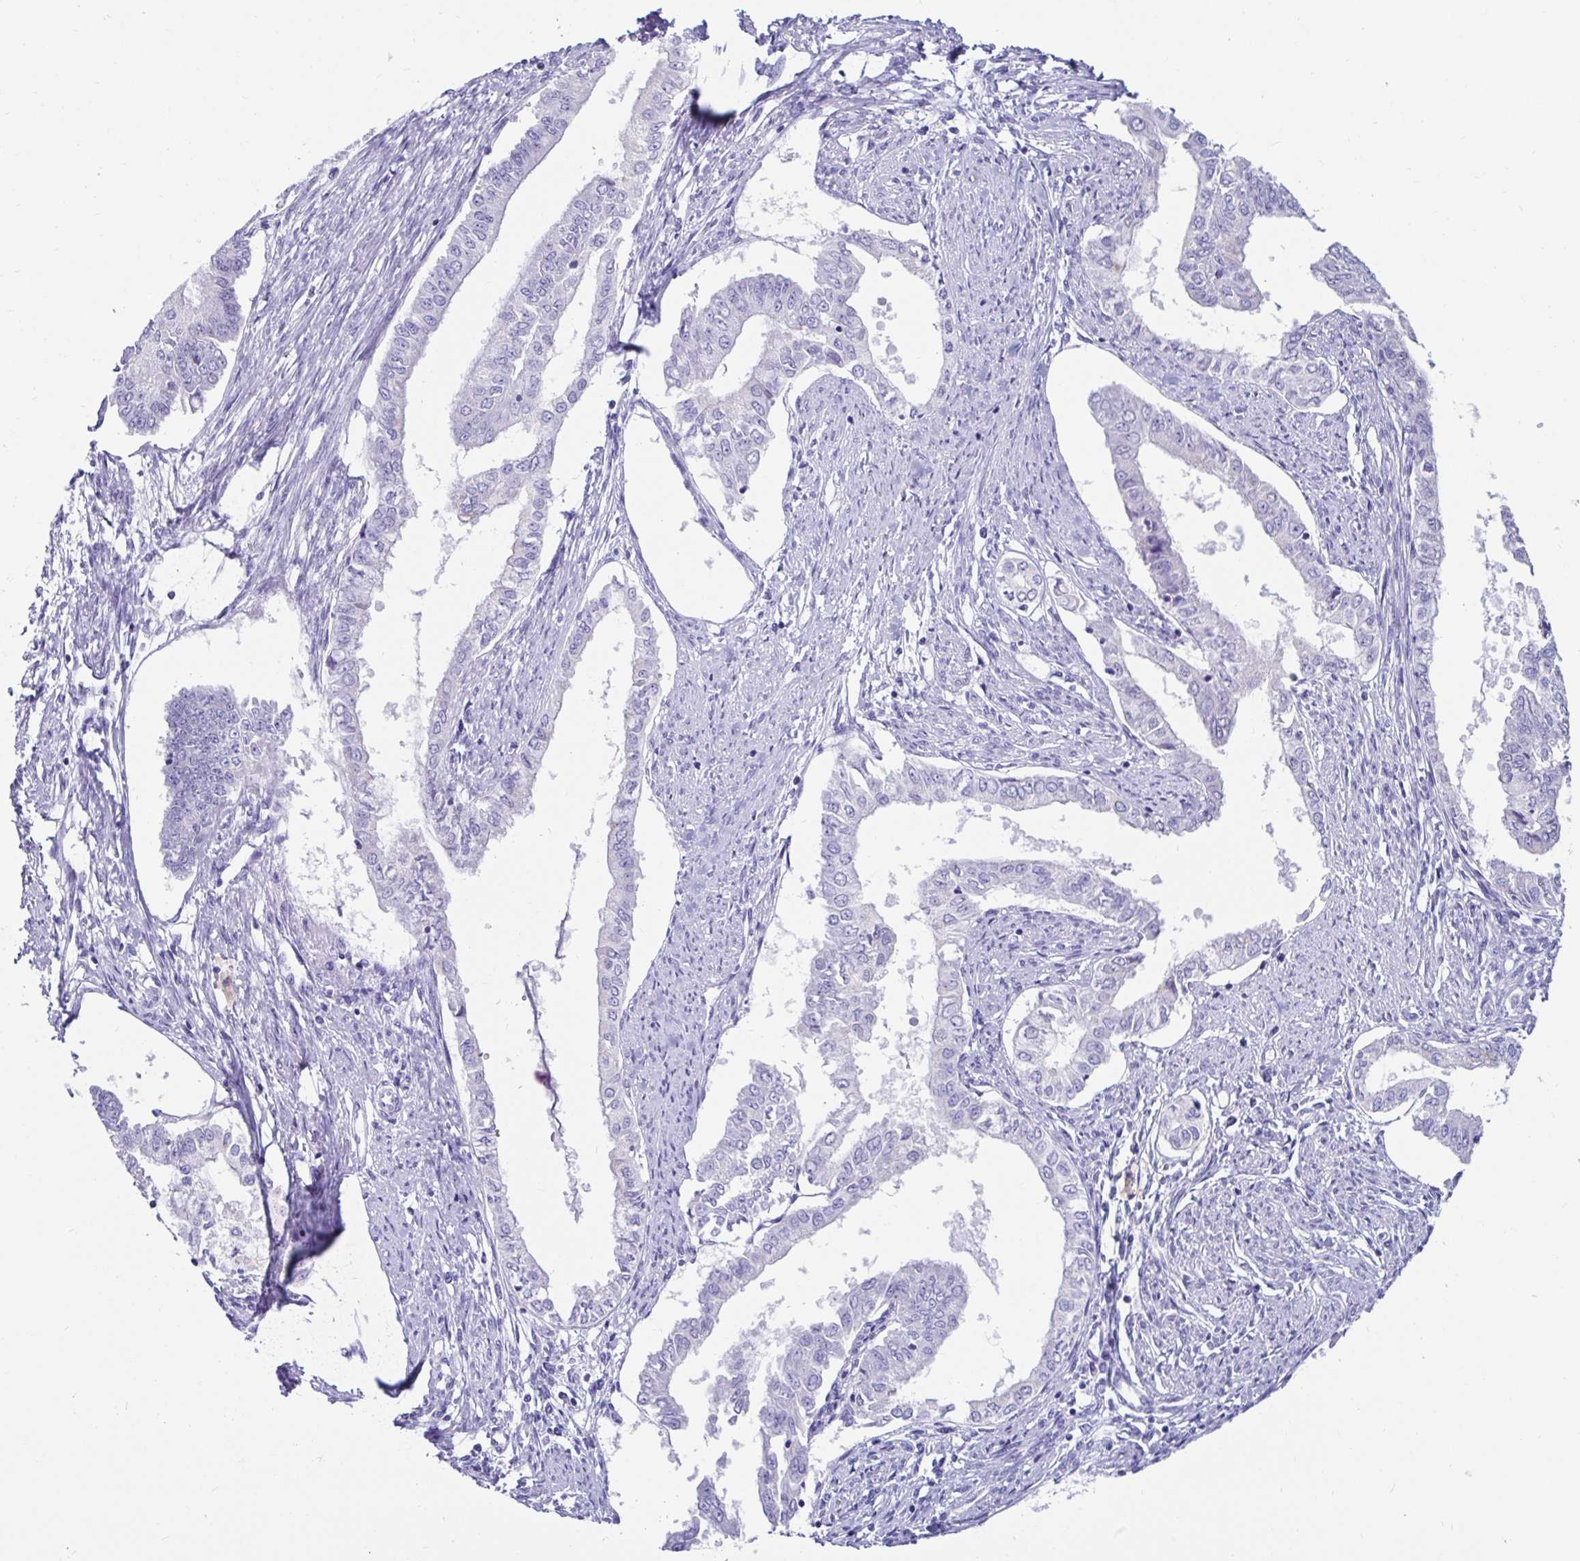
{"staining": {"intensity": "negative", "quantity": "none", "location": "none"}, "tissue": "endometrial cancer", "cell_type": "Tumor cells", "image_type": "cancer", "snomed": [{"axis": "morphology", "description": "Adenocarcinoma, NOS"}, {"axis": "topography", "description": "Endometrium"}], "caption": "A high-resolution histopathology image shows immunohistochemistry staining of adenocarcinoma (endometrial), which exhibits no significant positivity in tumor cells. (Stains: DAB (3,3'-diaminobenzidine) immunohistochemistry with hematoxylin counter stain, Microscopy: brightfield microscopy at high magnification).", "gene": "ZPBP2", "patient": {"sex": "female", "age": 76}}